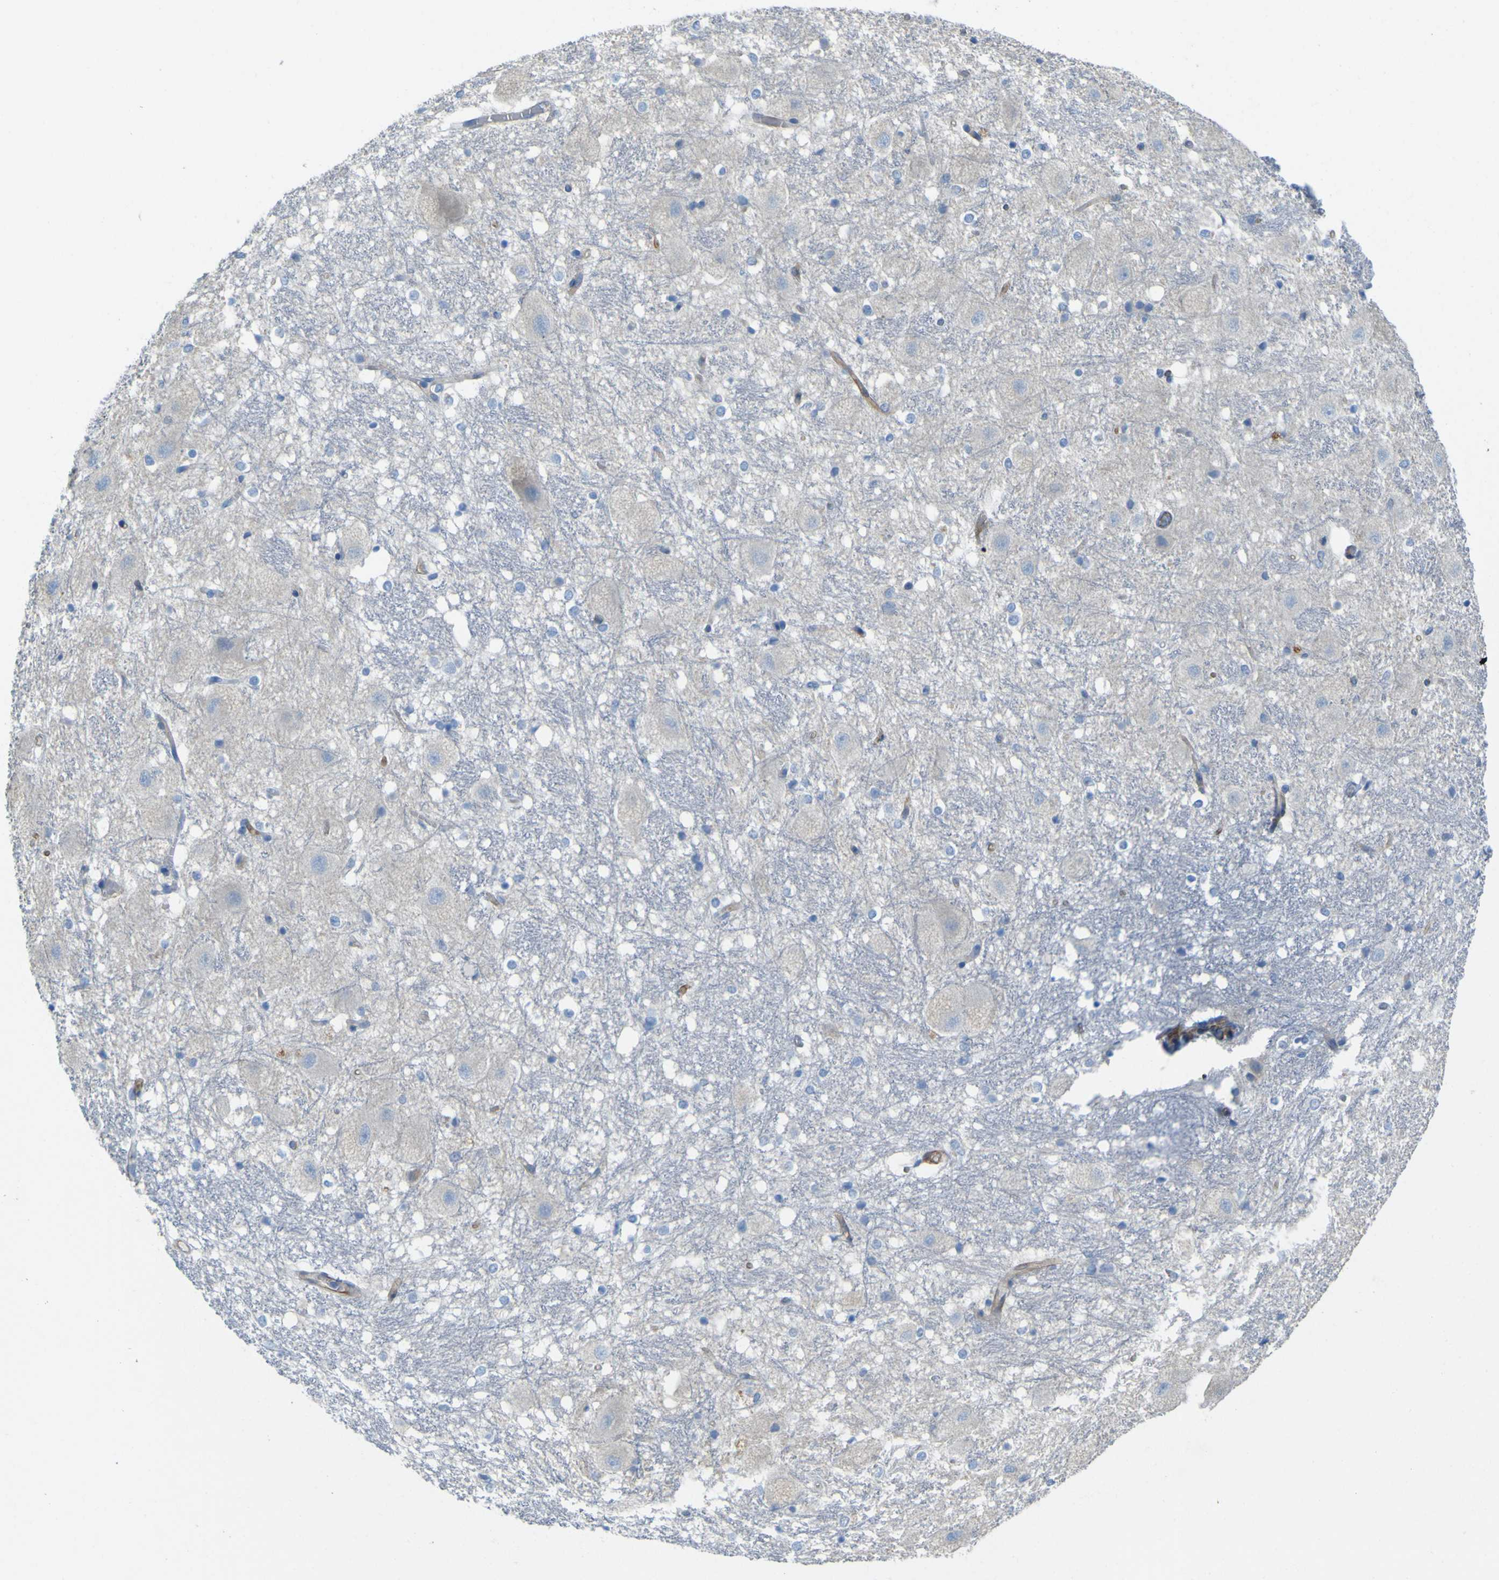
{"staining": {"intensity": "negative", "quantity": "none", "location": "none"}, "tissue": "hippocampus", "cell_type": "Glial cells", "image_type": "normal", "snomed": [{"axis": "morphology", "description": "Normal tissue, NOS"}, {"axis": "topography", "description": "Hippocampus"}], "caption": "This is a micrograph of immunohistochemistry staining of benign hippocampus, which shows no positivity in glial cells.", "gene": "CD93", "patient": {"sex": "female", "age": 19}}